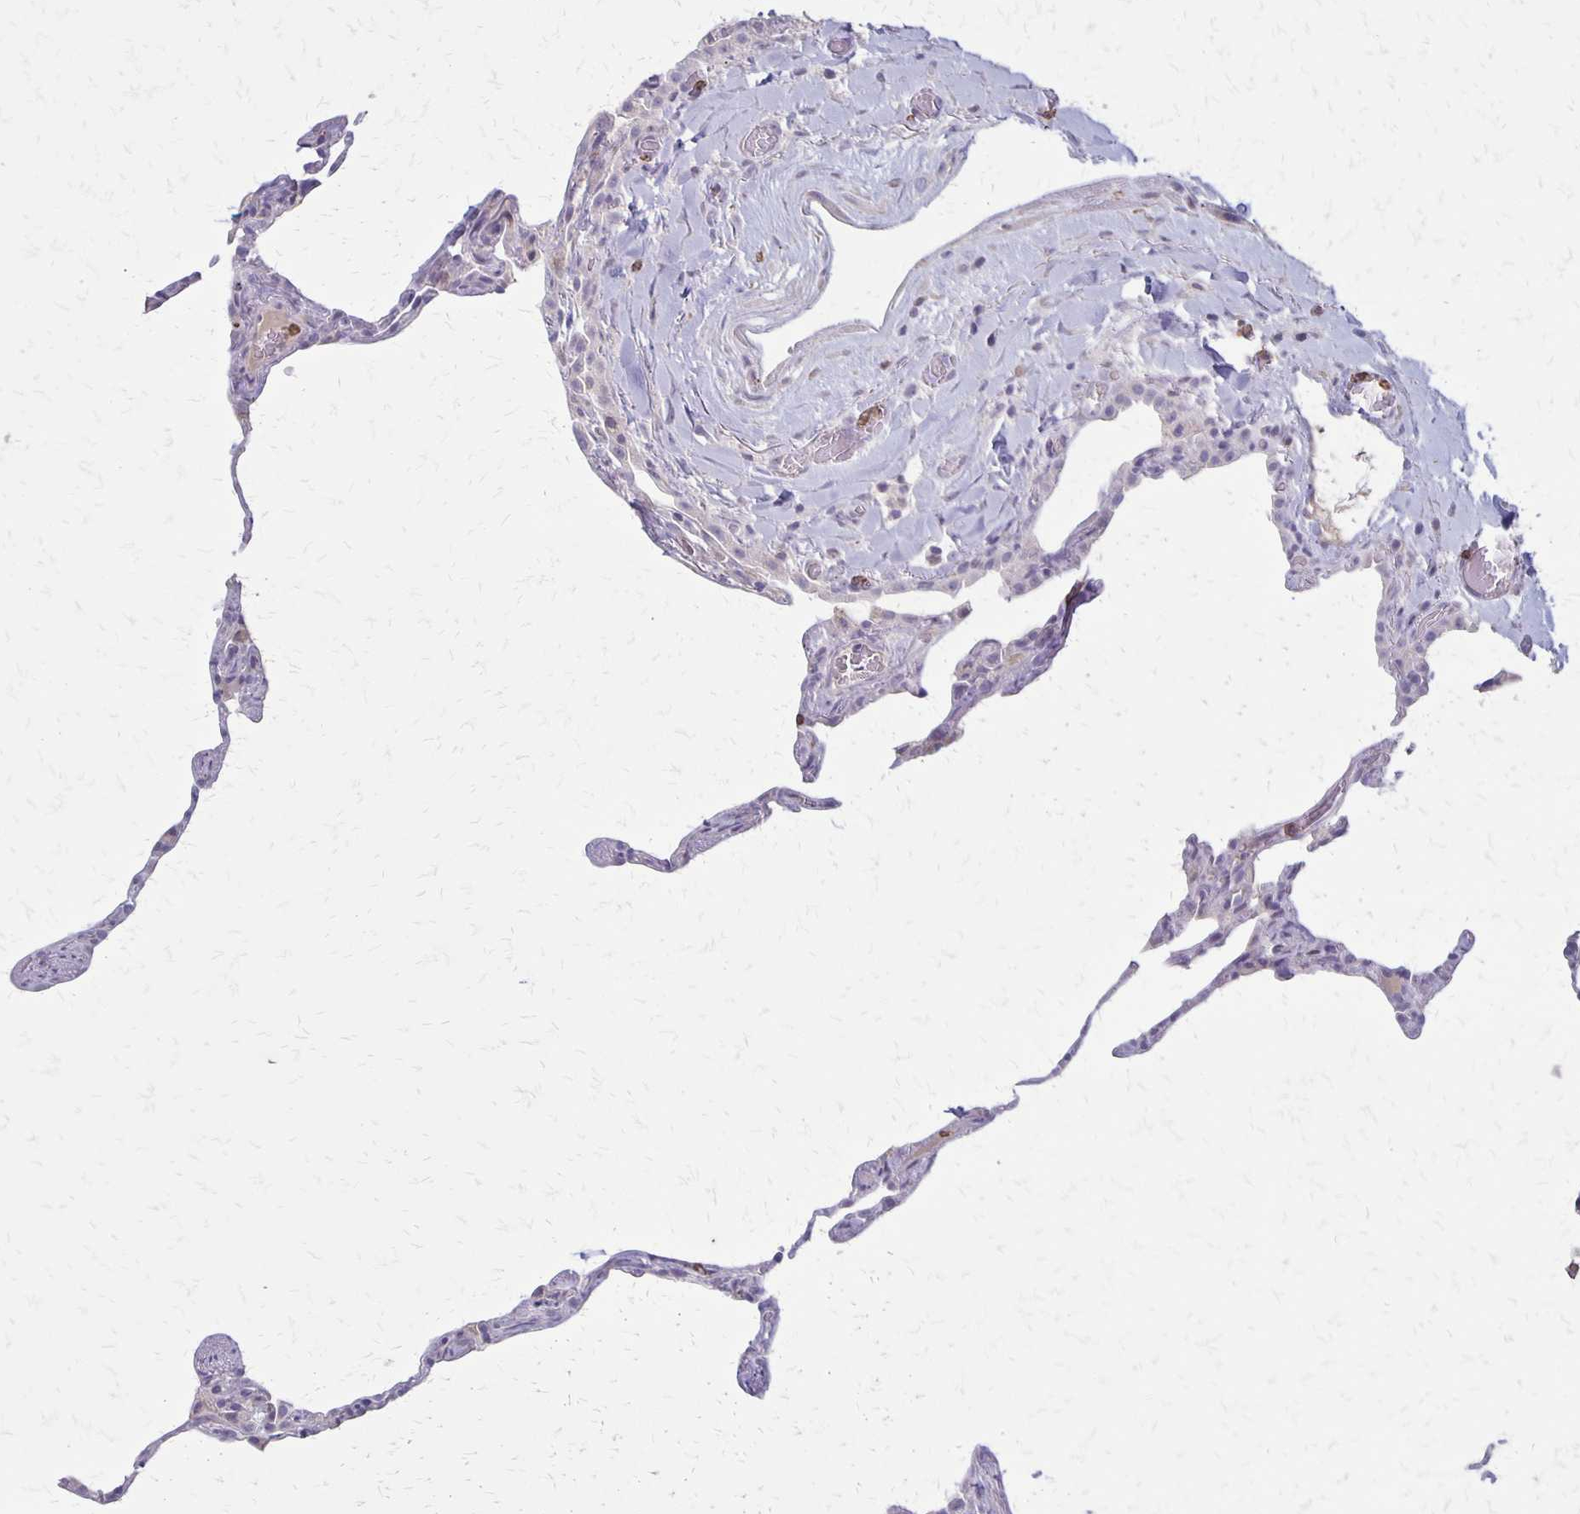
{"staining": {"intensity": "negative", "quantity": "none", "location": "none"}, "tissue": "lung", "cell_type": "Alveolar cells", "image_type": "normal", "snomed": [{"axis": "morphology", "description": "Normal tissue, NOS"}, {"axis": "topography", "description": "Lung"}], "caption": "There is no significant staining in alveolar cells of lung. The staining was performed using DAB to visualize the protein expression in brown, while the nuclei were stained in blue with hematoxylin (Magnification: 20x).", "gene": "SEPTIN5", "patient": {"sex": "female", "age": 57}}